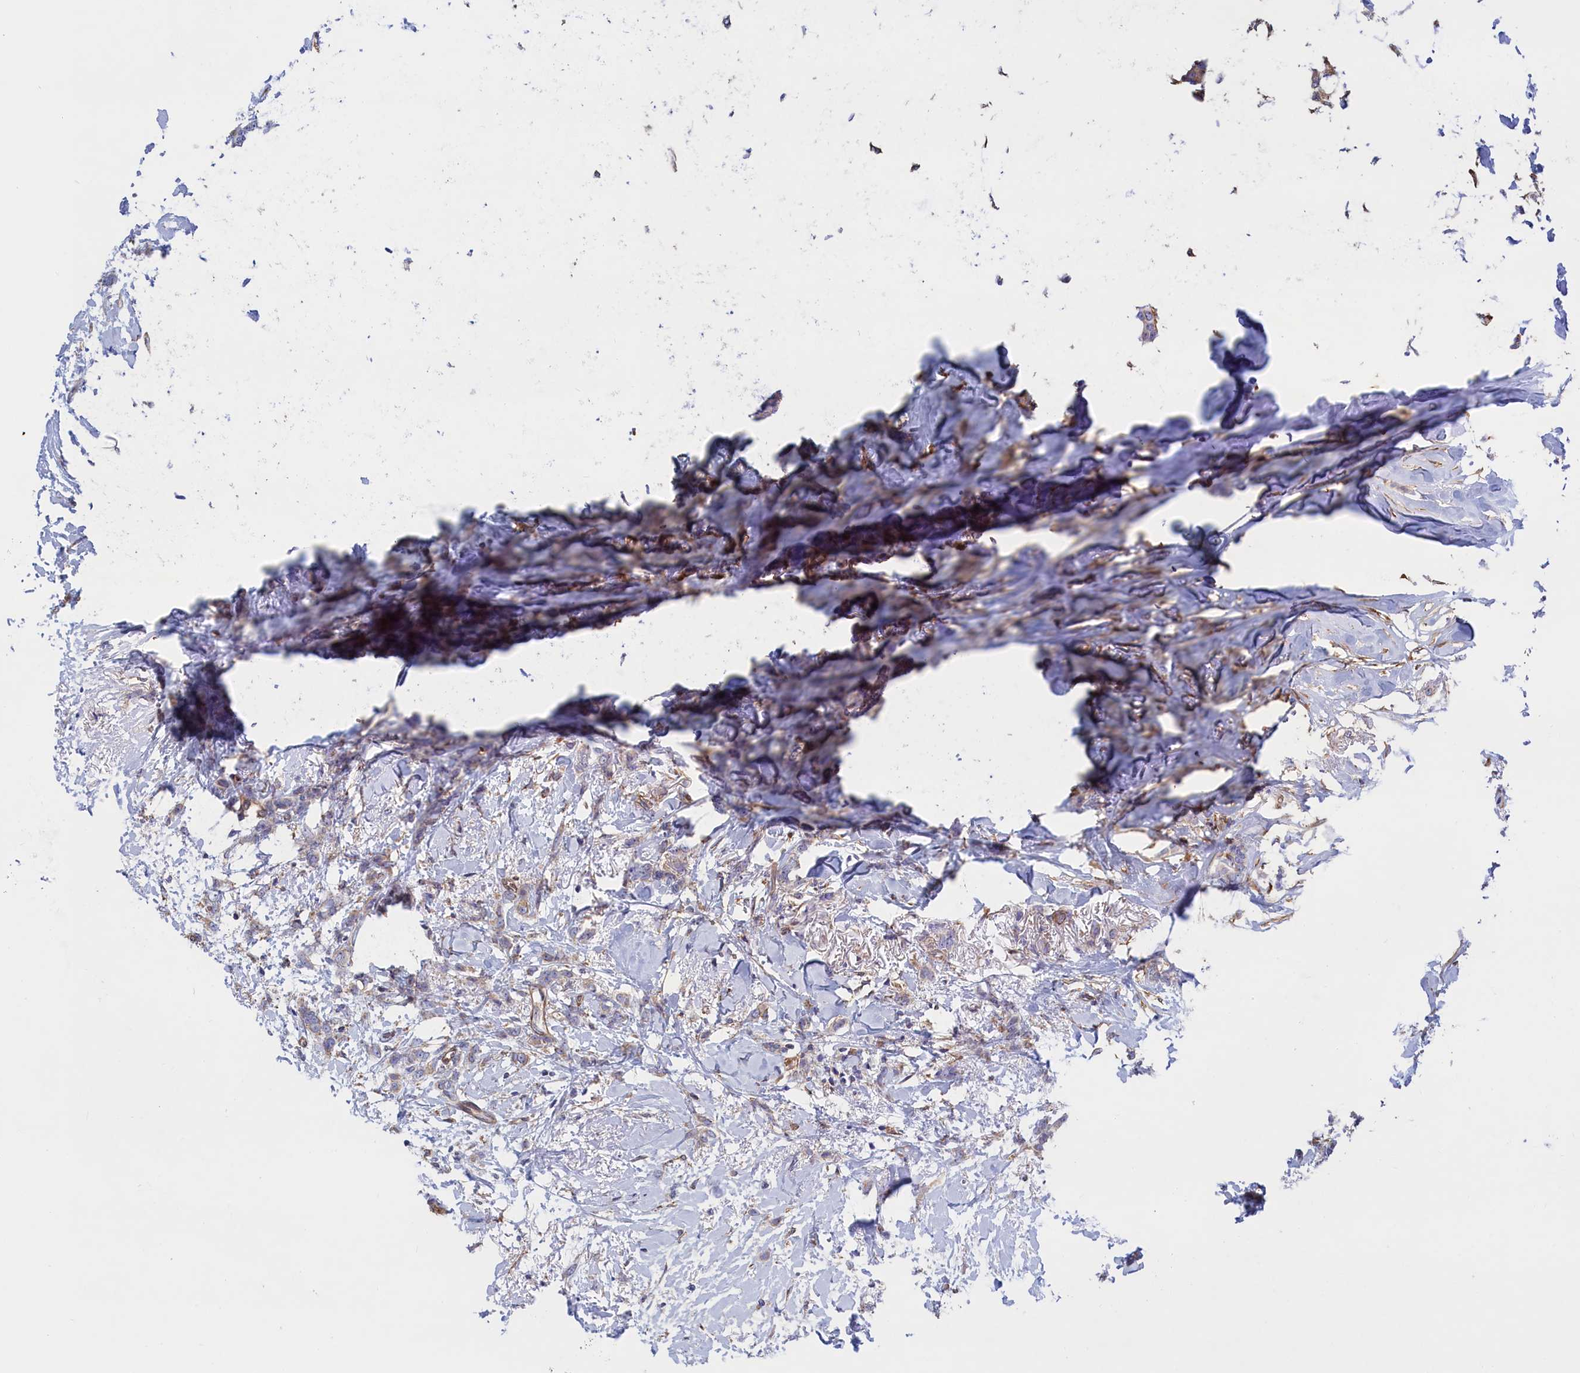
{"staining": {"intensity": "negative", "quantity": "none", "location": "none"}, "tissue": "breast cancer", "cell_type": "Tumor cells", "image_type": "cancer", "snomed": [{"axis": "morphology", "description": "Duct carcinoma"}, {"axis": "topography", "description": "Breast"}], "caption": "IHC of breast invasive ductal carcinoma shows no positivity in tumor cells.", "gene": "ABCC12", "patient": {"sex": "female", "age": 72}}